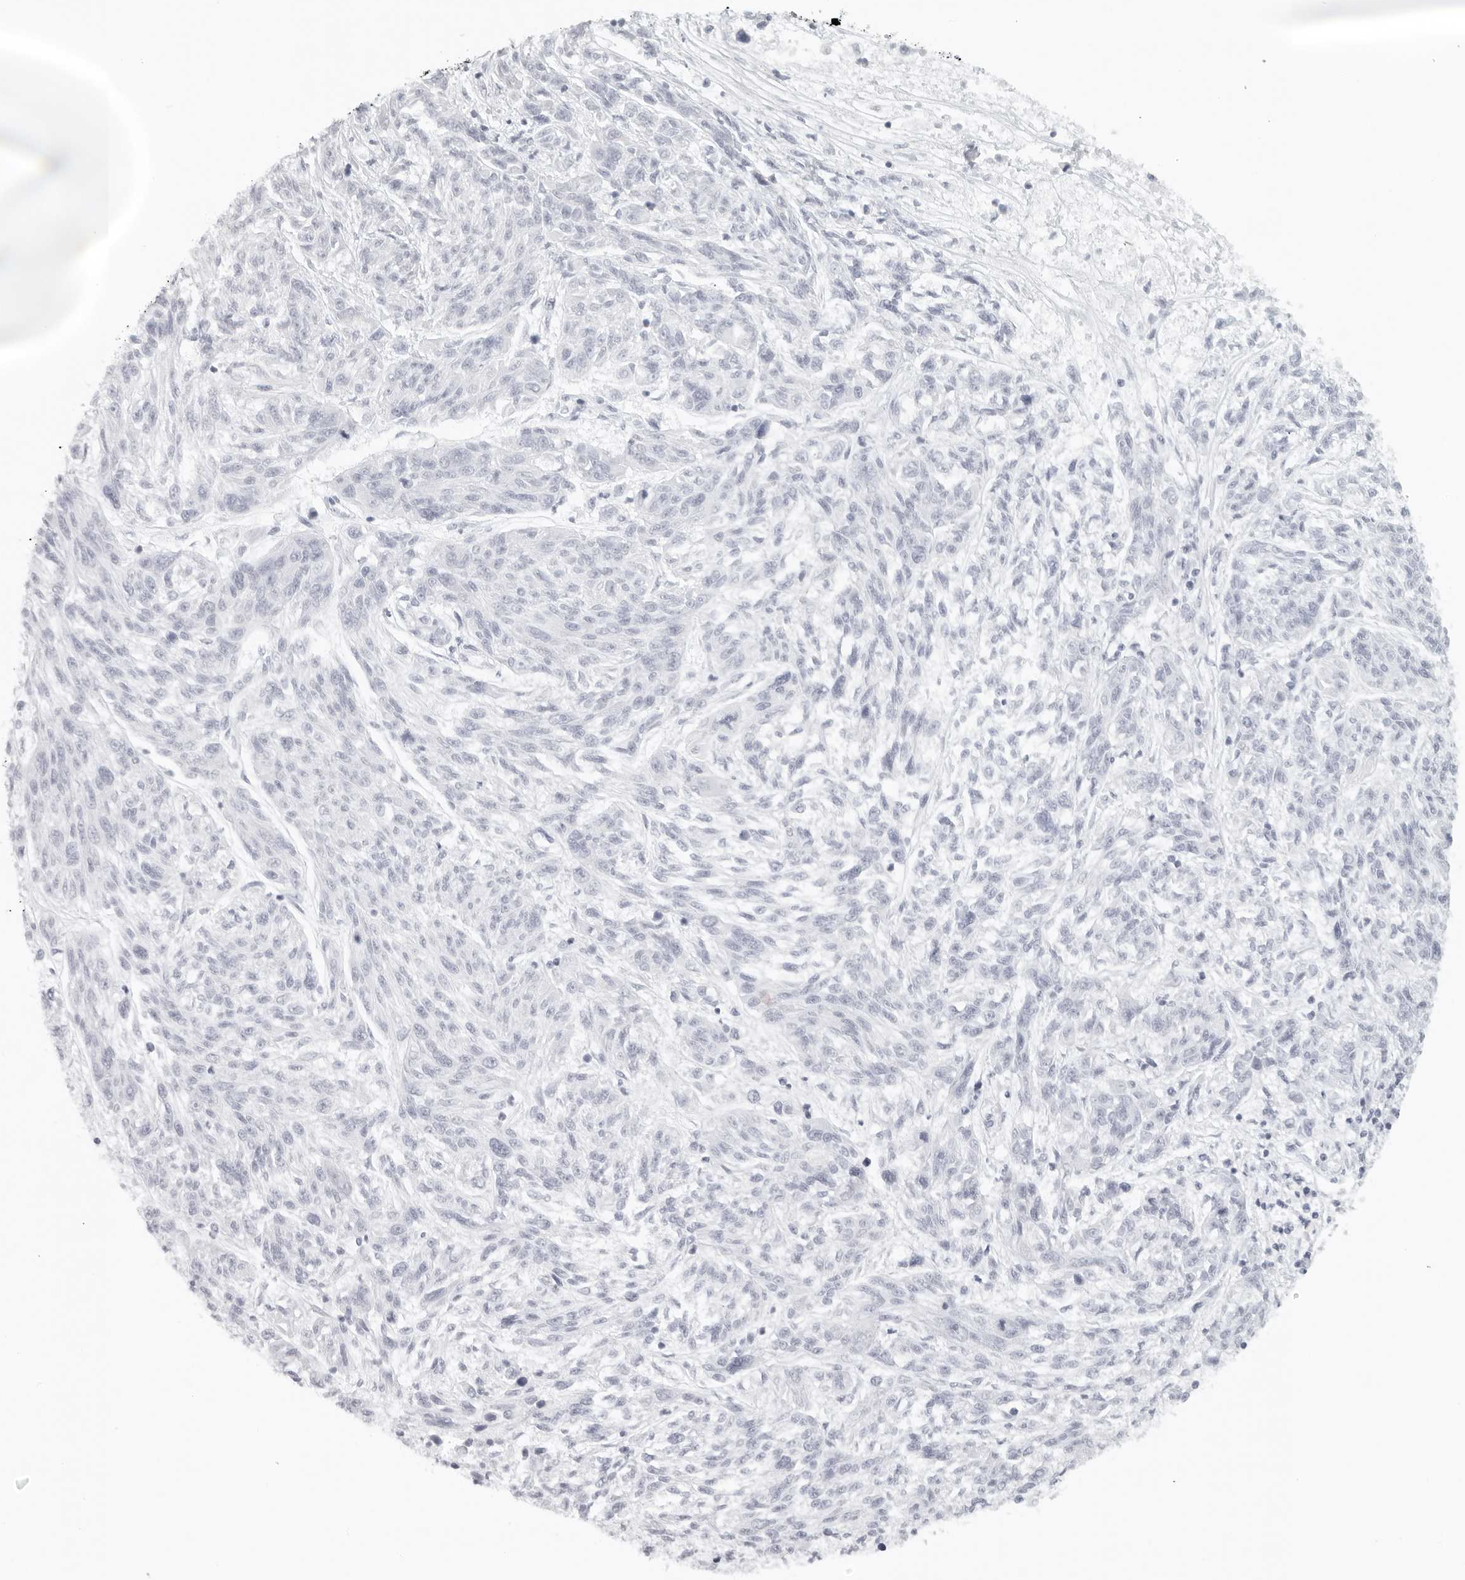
{"staining": {"intensity": "negative", "quantity": "none", "location": "none"}, "tissue": "melanoma", "cell_type": "Tumor cells", "image_type": "cancer", "snomed": [{"axis": "morphology", "description": "Malignant melanoma, NOS"}, {"axis": "topography", "description": "Skin"}], "caption": "Tumor cells are negative for brown protein staining in melanoma.", "gene": "RPS6KC1", "patient": {"sex": "male", "age": 53}}